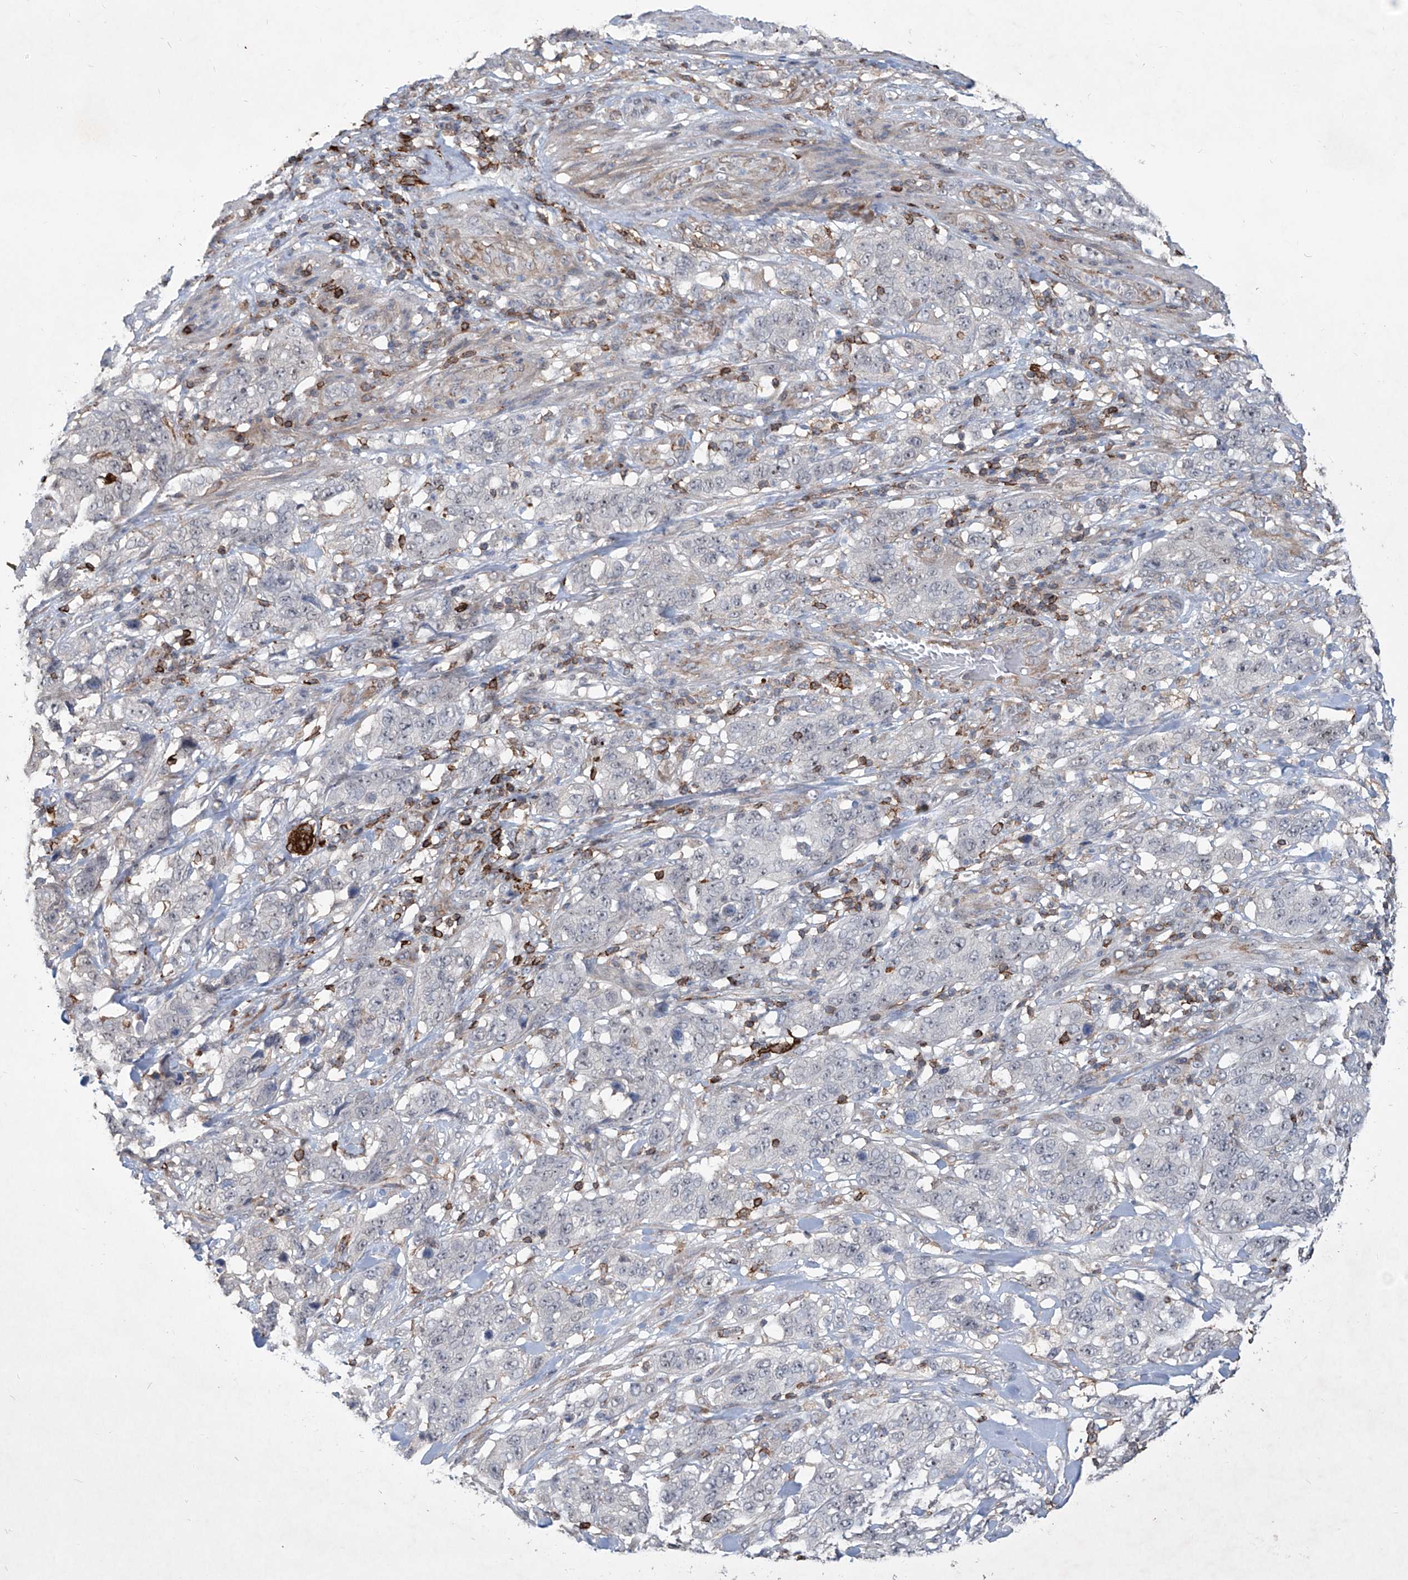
{"staining": {"intensity": "negative", "quantity": "none", "location": "none"}, "tissue": "stomach cancer", "cell_type": "Tumor cells", "image_type": "cancer", "snomed": [{"axis": "morphology", "description": "Adenocarcinoma, NOS"}, {"axis": "topography", "description": "Stomach"}], "caption": "A high-resolution image shows immunohistochemistry (IHC) staining of stomach cancer (adenocarcinoma), which demonstrates no significant expression in tumor cells.", "gene": "ZBTB48", "patient": {"sex": "male", "age": 48}}